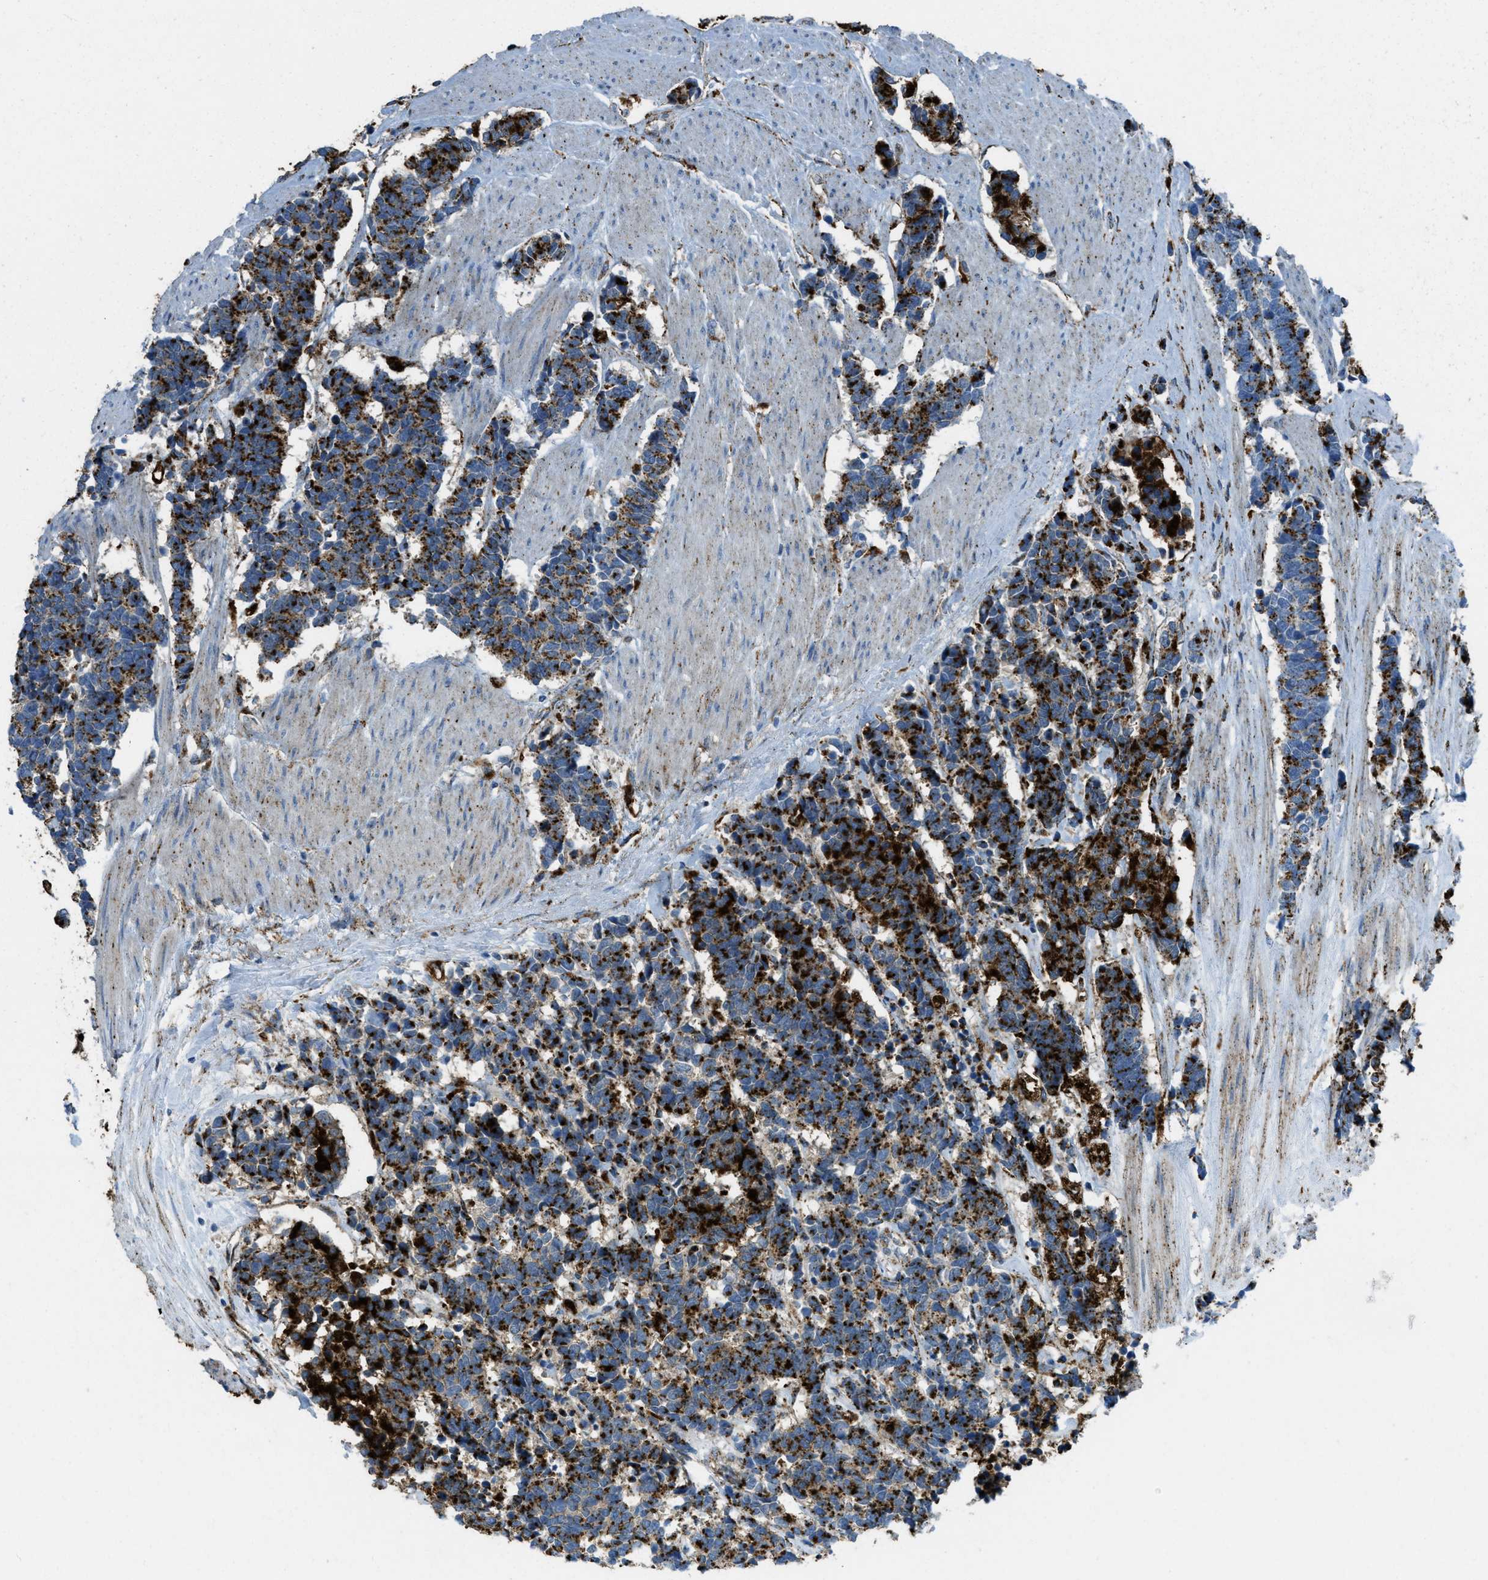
{"staining": {"intensity": "strong", "quantity": ">75%", "location": "cytoplasmic/membranous"}, "tissue": "carcinoid", "cell_type": "Tumor cells", "image_type": "cancer", "snomed": [{"axis": "morphology", "description": "Carcinoma, NOS"}, {"axis": "morphology", "description": "Carcinoid, malignant, NOS"}, {"axis": "topography", "description": "Urinary bladder"}], "caption": "The immunohistochemical stain labels strong cytoplasmic/membranous staining in tumor cells of carcinoma tissue. The staining was performed using DAB to visualize the protein expression in brown, while the nuclei were stained in blue with hematoxylin (Magnification: 20x).", "gene": "SCARB2", "patient": {"sex": "male", "age": 57}}